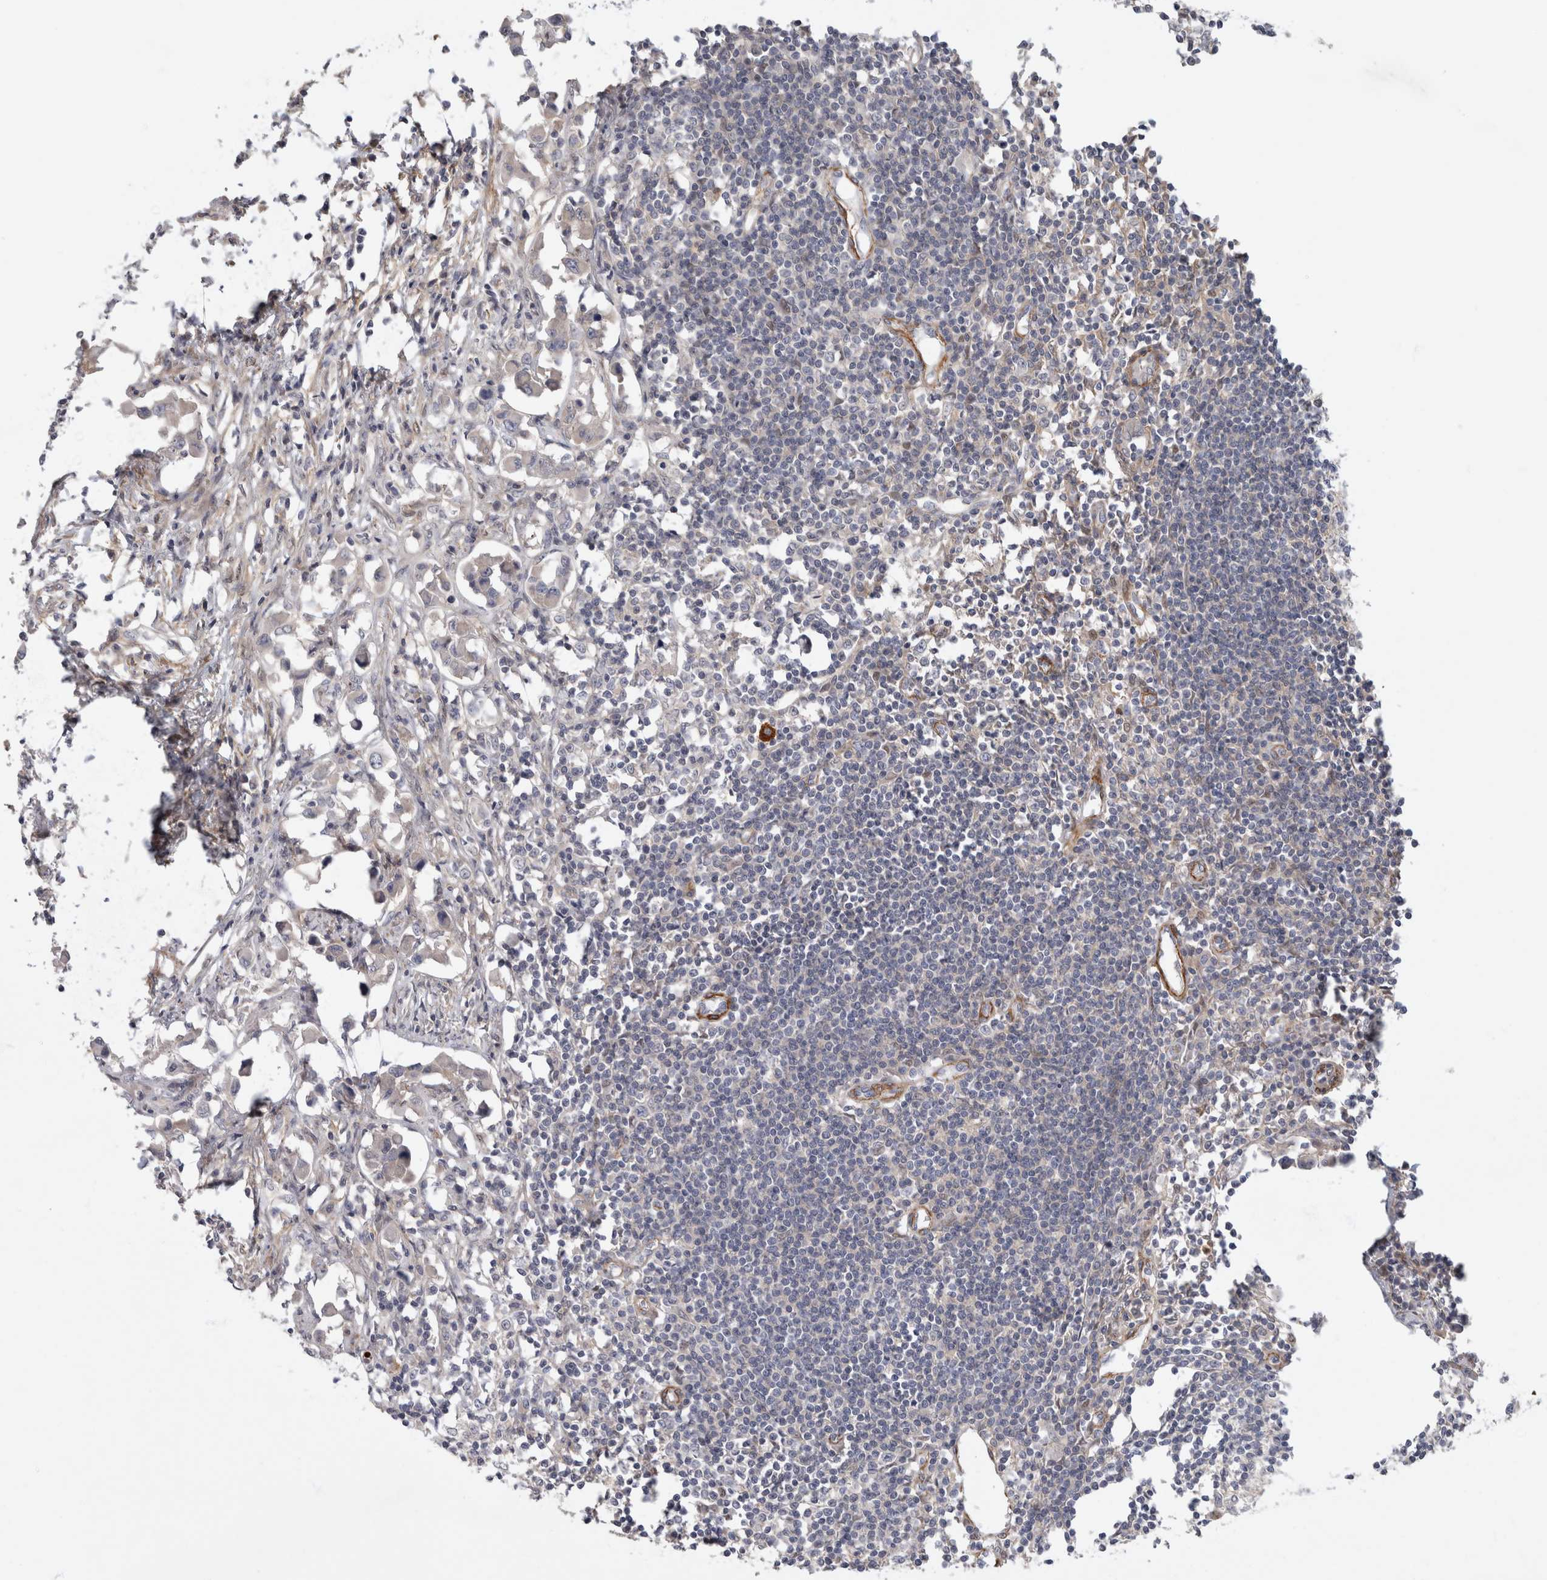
{"staining": {"intensity": "negative", "quantity": "none", "location": "none"}, "tissue": "lymph node", "cell_type": "Germinal center cells", "image_type": "normal", "snomed": [{"axis": "morphology", "description": "Normal tissue, NOS"}, {"axis": "morphology", "description": "Malignant melanoma, Metastatic site"}, {"axis": "topography", "description": "Lymph node"}], "caption": "IHC image of benign lymph node: human lymph node stained with DAB reveals no significant protein positivity in germinal center cells. The staining is performed using DAB (3,3'-diaminobenzidine) brown chromogen with nuclei counter-stained in using hematoxylin.", "gene": "PGM1", "patient": {"sex": "male", "age": 41}}